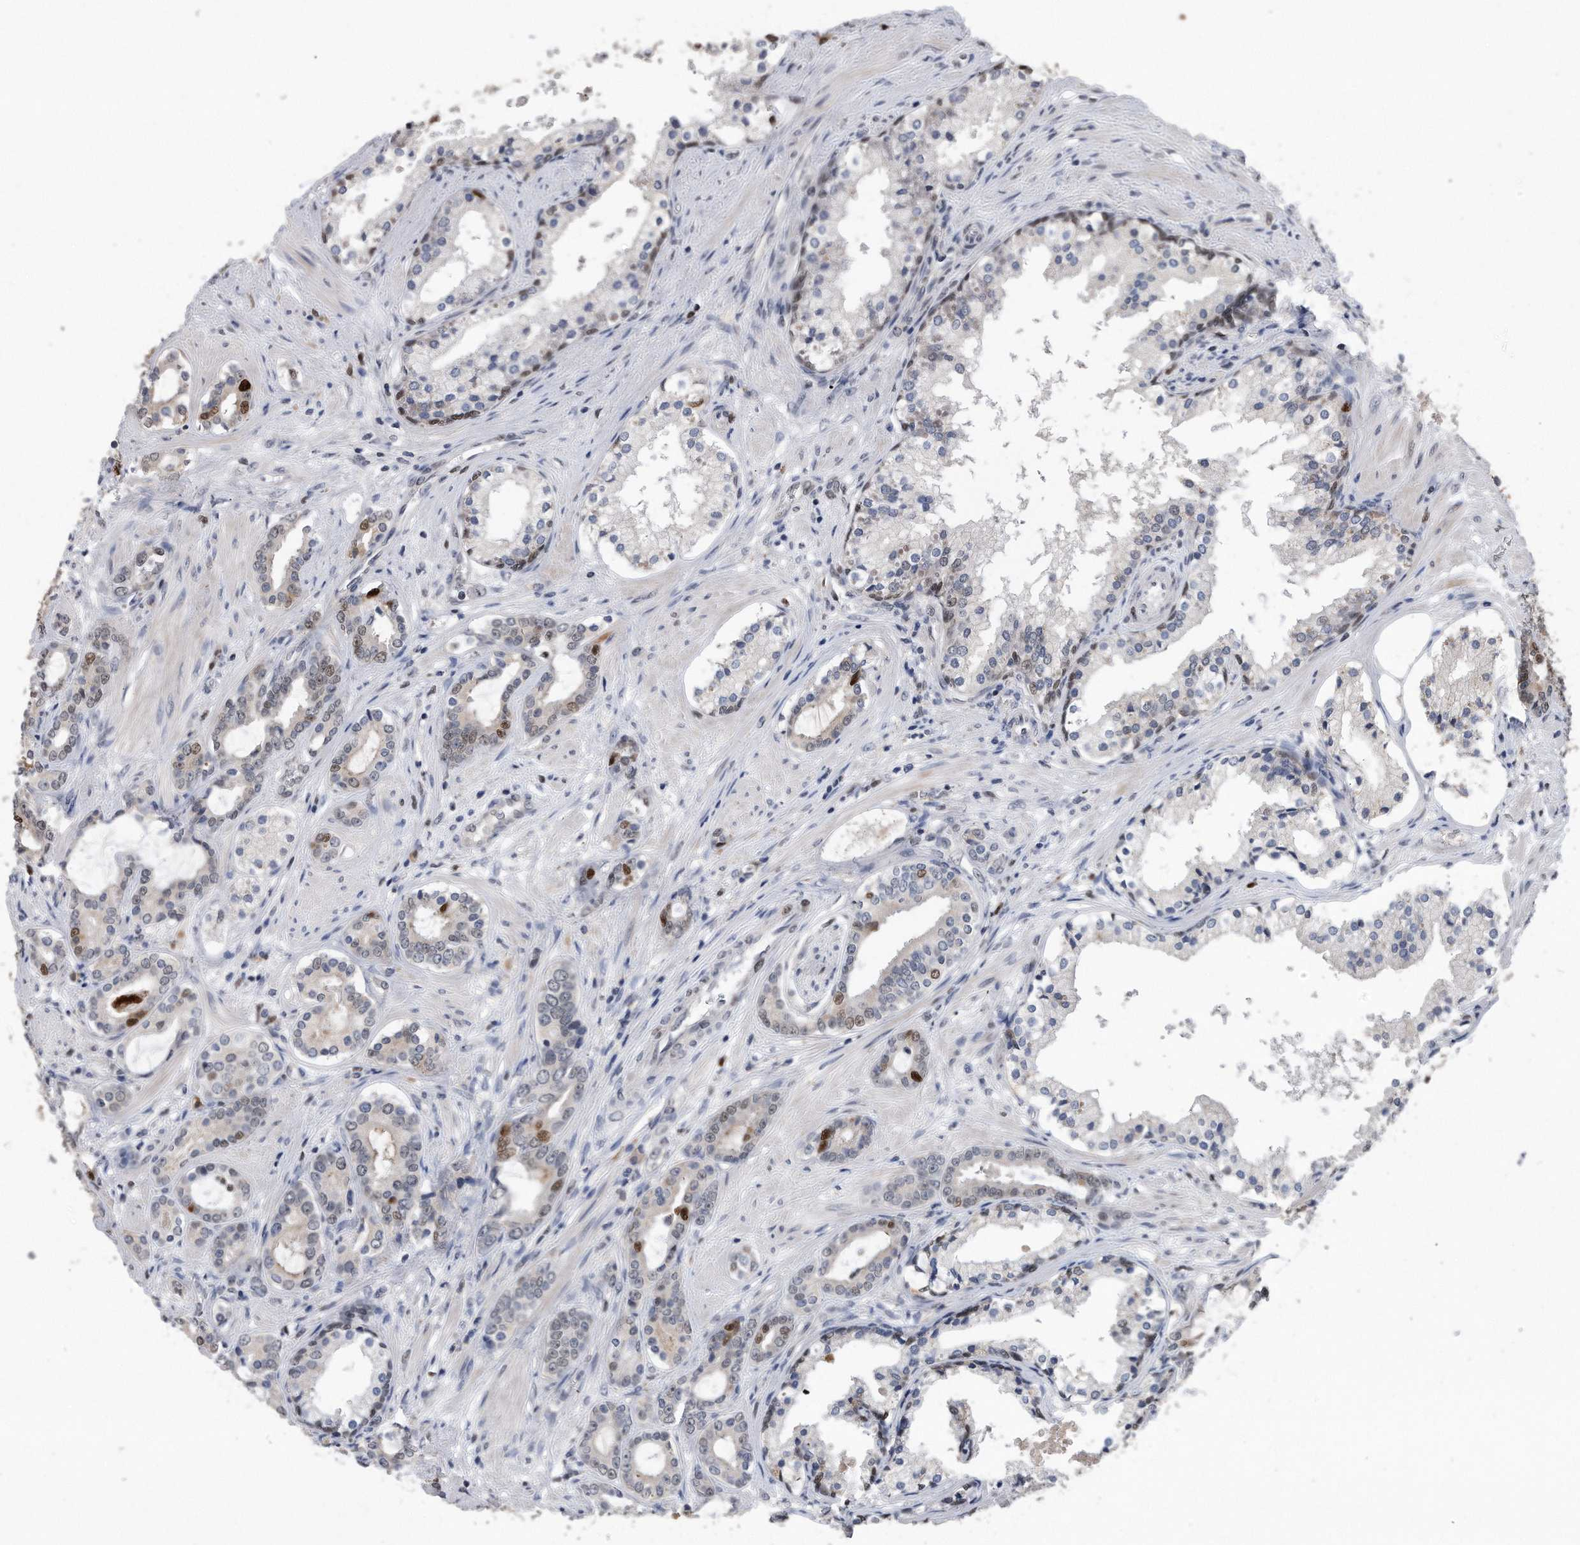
{"staining": {"intensity": "moderate", "quantity": "<25%", "location": "nuclear"}, "tissue": "prostate cancer", "cell_type": "Tumor cells", "image_type": "cancer", "snomed": [{"axis": "morphology", "description": "Adenocarcinoma, High grade"}, {"axis": "topography", "description": "Prostate"}], "caption": "There is low levels of moderate nuclear positivity in tumor cells of prostate adenocarcinoma (high-grade), as demonstrated by immunohistochemical staining (brown color).", "gene": "PCNA", "patient": {"sex": "male", "age": 58}}